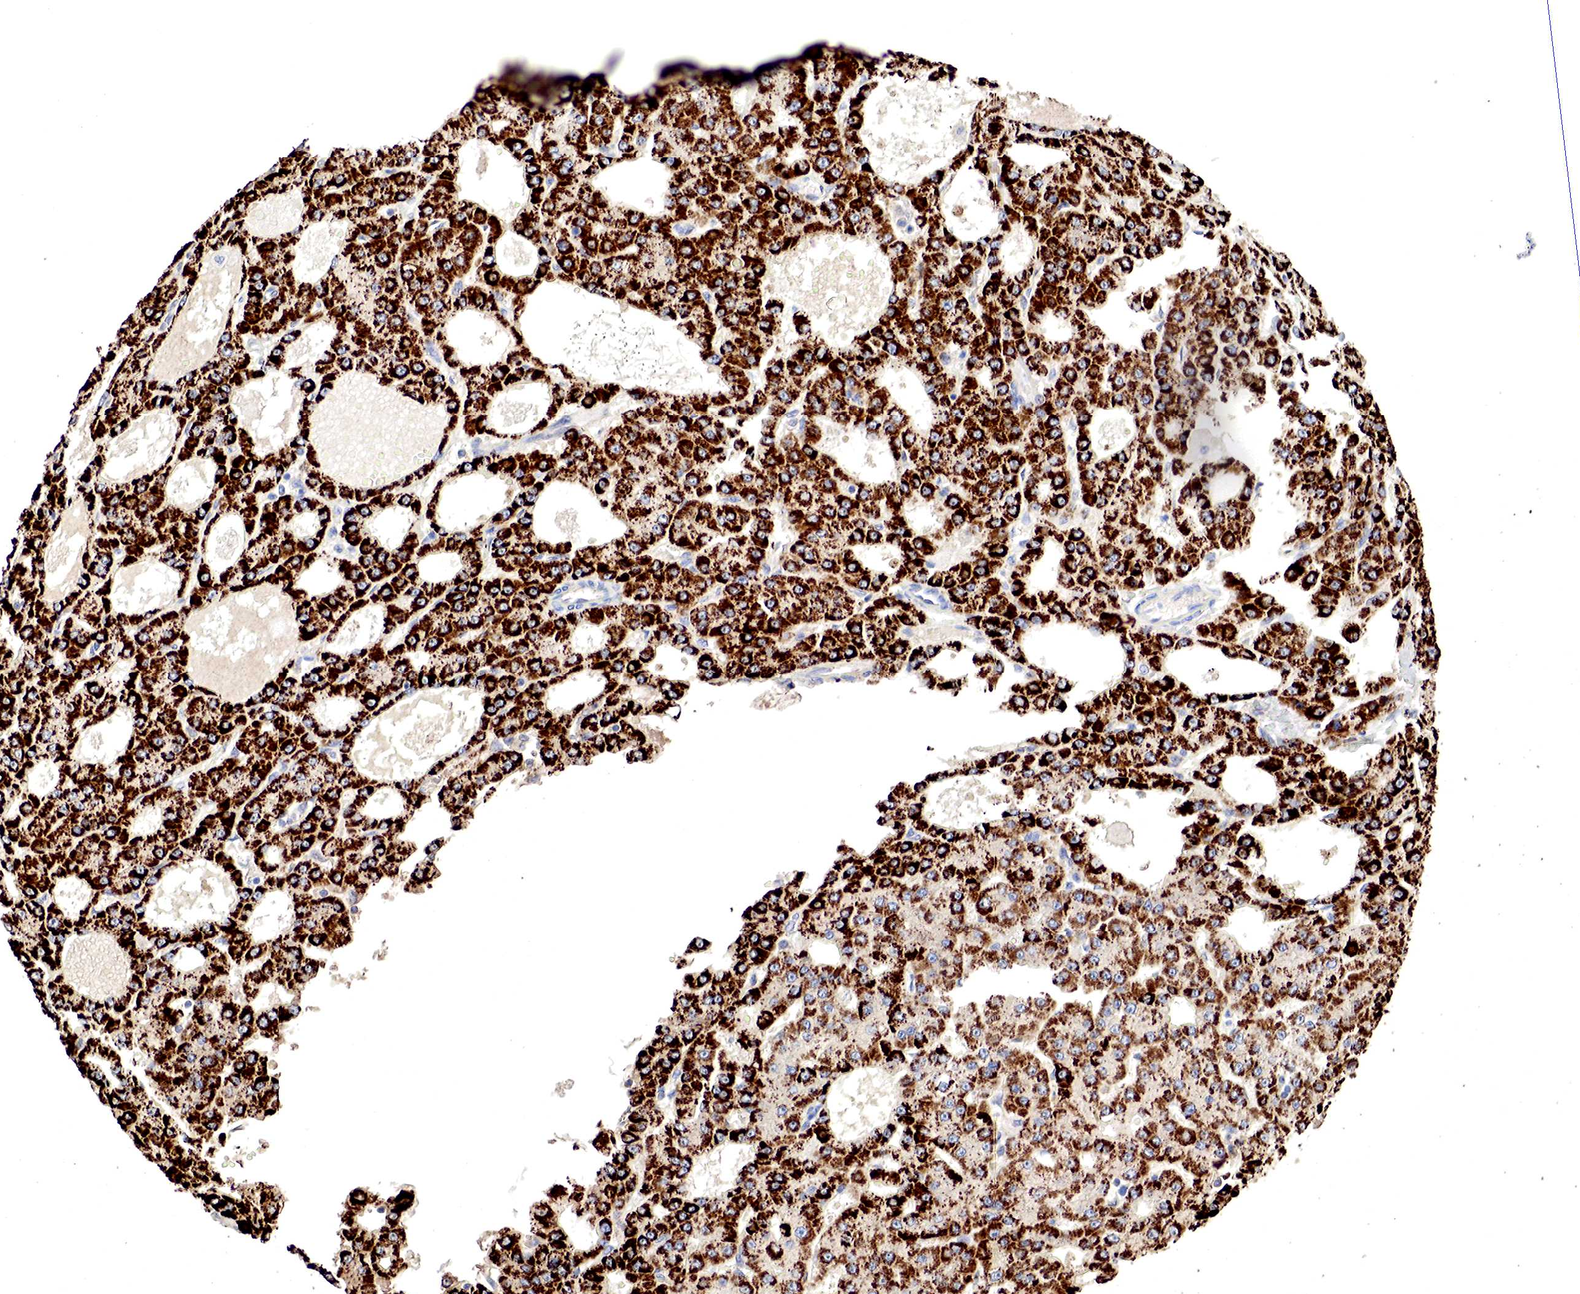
{"staining": {"intensity": "strong", "quantity": ">75%", "location": "cytoplasmic/membranous"}, "tissue": "liver cancer", "cell_type": "Tumor cells", "image_type": "cancer", "snomed": [{"axis": "morphology", "description": "Carcinoma, Hepatocellular, NOS"}, {"axis": "topography", "description": "Liver"}], "caption": "Immunohistochemical staining of human liver cancer (hepatocellular carcinoma) demonstrates high levels of strong cytoplasmic/membranous expression in about >75% of tumor cells.", "gene": "OTC", "patient": {"sex": "male", "age": 47}}